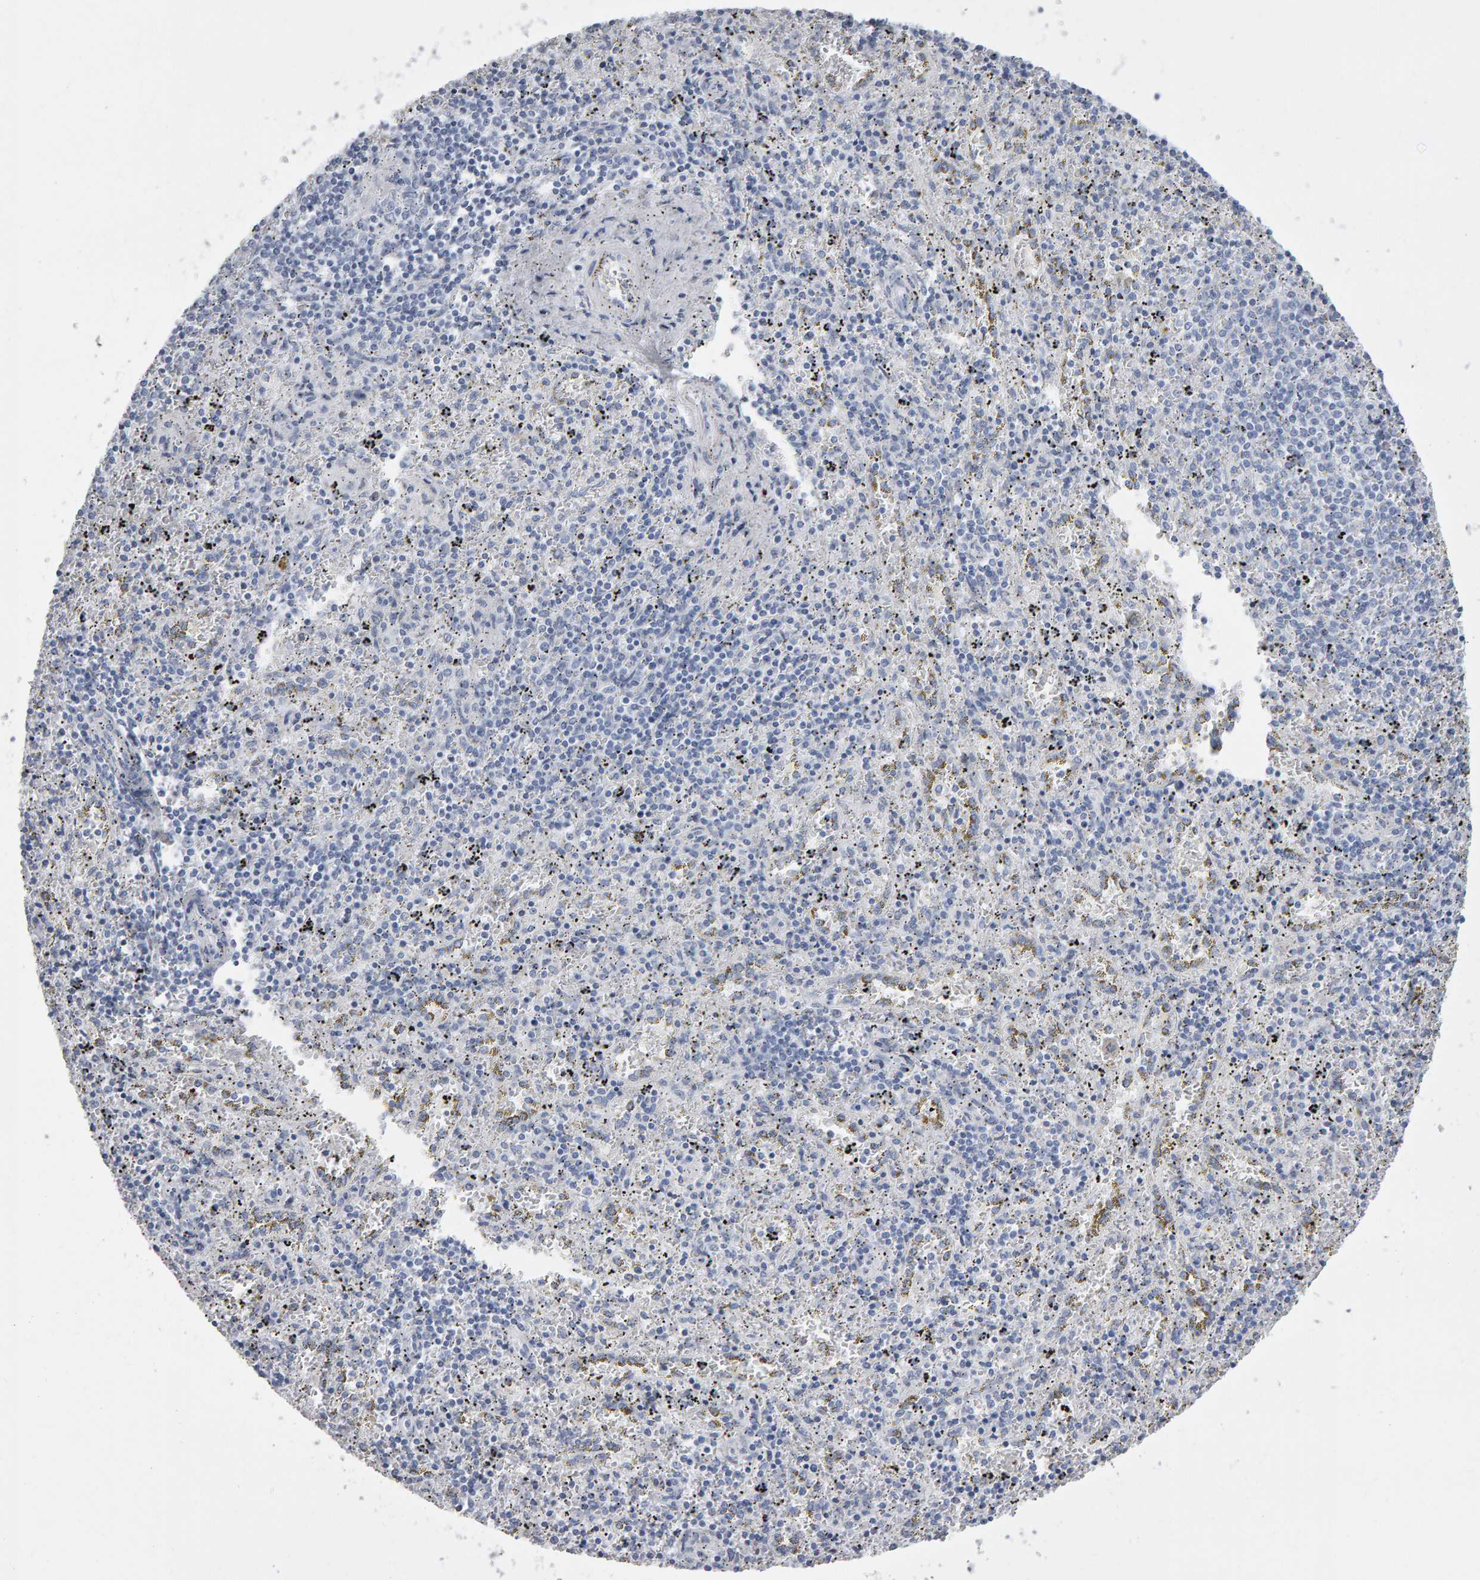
{"staining": {"intensity": "negative", "quantity": "none", "location": "none"}, "tissue": "spleen", "cell_type": "Cells in red pulp", "image_type": "normal", "snomed": [{"axis": "morphology", "description": "Normal tissue, NOS"}, {"axis": "topography", "description": "Spleen"}], "caption": "Benign spleen was stained to show a protein in brown. There is no significant positivity in cells in red pulp.", "gene": "NCDN", "patient": {"sex": "male", "age": 11}}